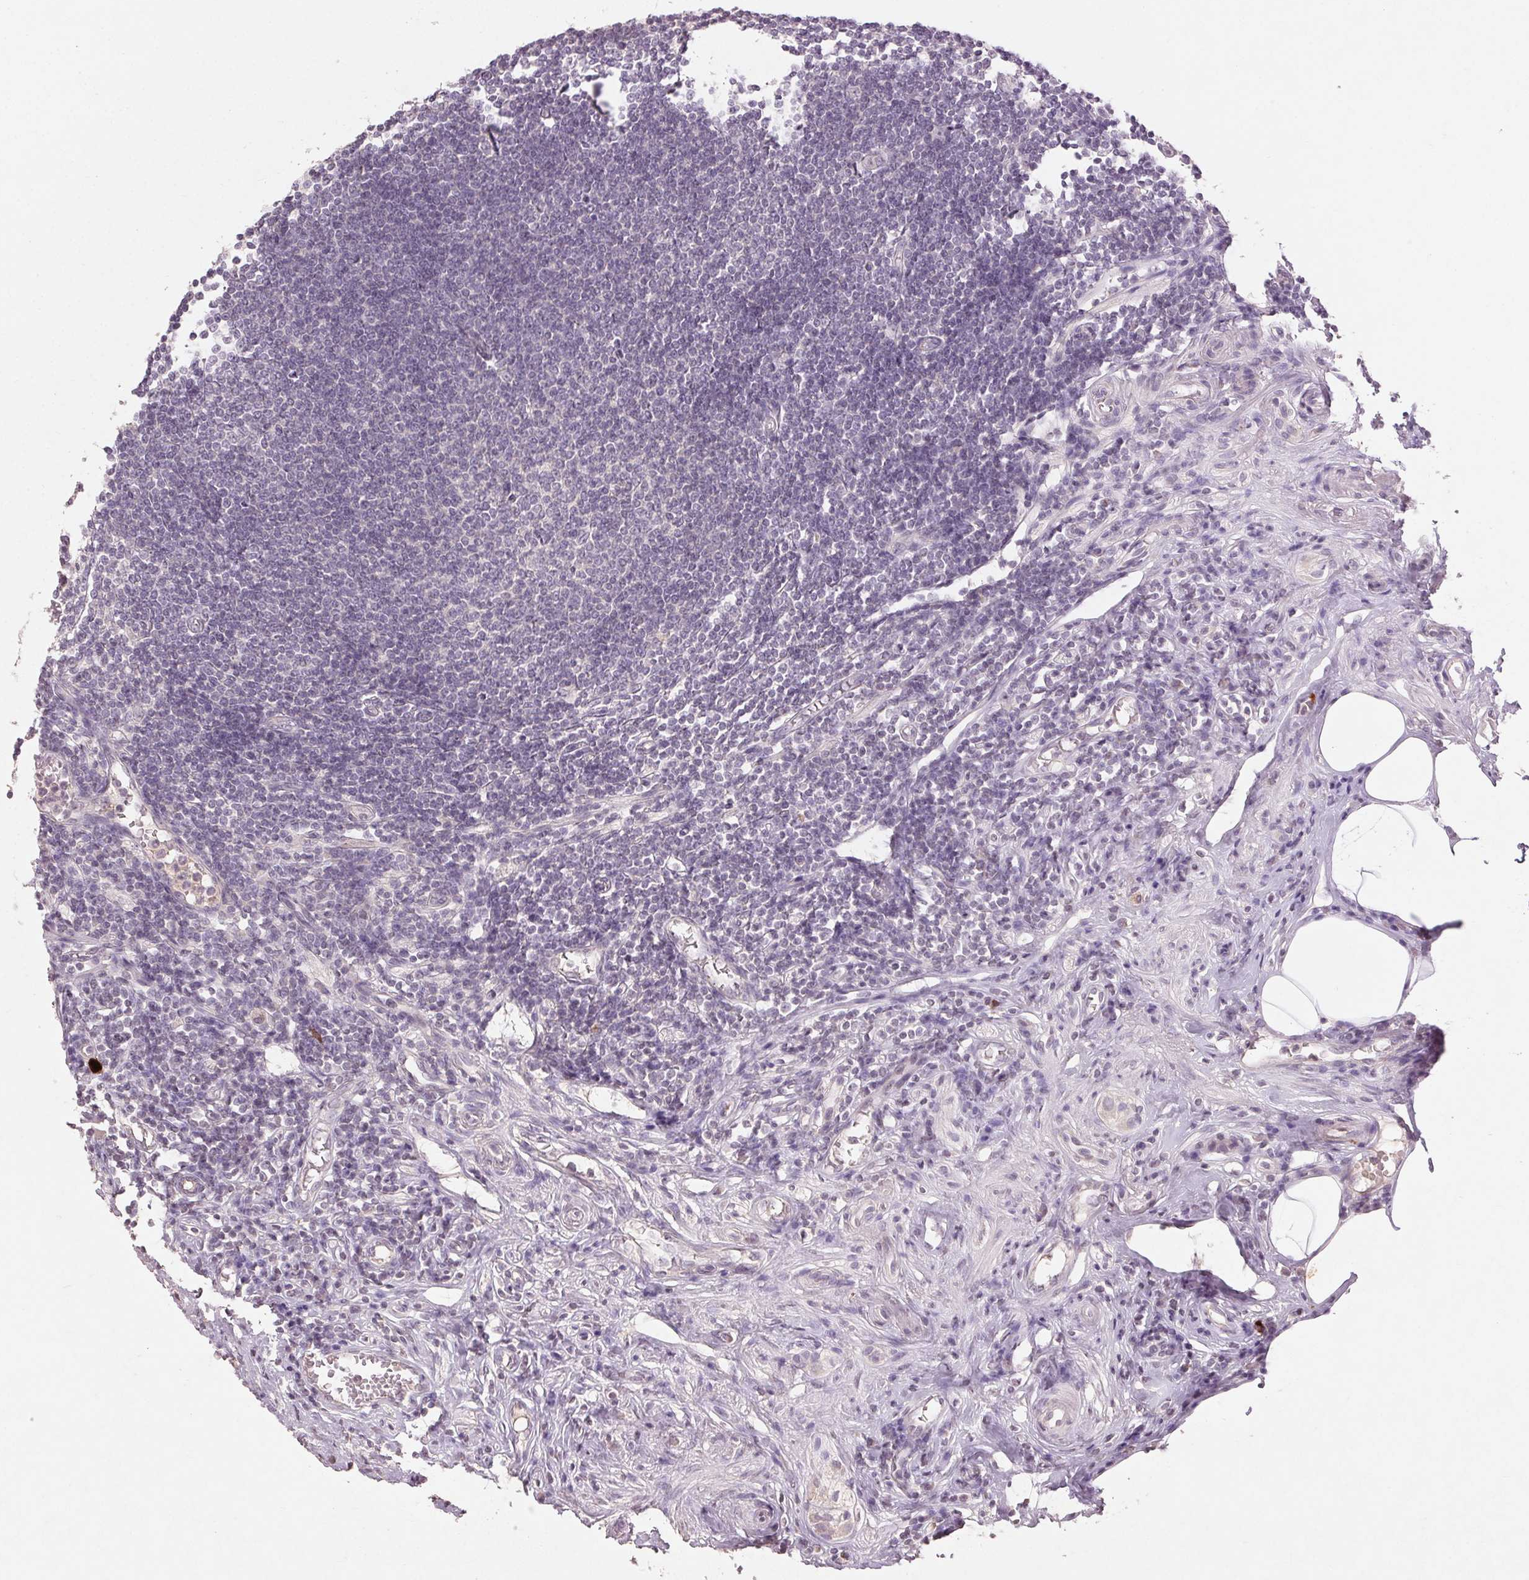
{"staining": {"intensity": "weak", "quantity": "<25%", "location": "cytoplasmic/membranous"}, "tissue": "appendix", "cell_type": "Glandular cells", "image_type": "normal", "snomed": [{"axis": "morphology", "description": "Normal tissue, NOS"}, {"axis": "topography", "description": "Appendix"}], "caption": "Glandular cells show no significant staining in unremarkable appendix. The staining was performed using DAB to visualize the protein expression in brown, while the nuclei were stained in blue with hematoxylin (Magnification: 20x).", "gene": "ENSG00000255641", "patient": {"sex": "female", "age": 57}}